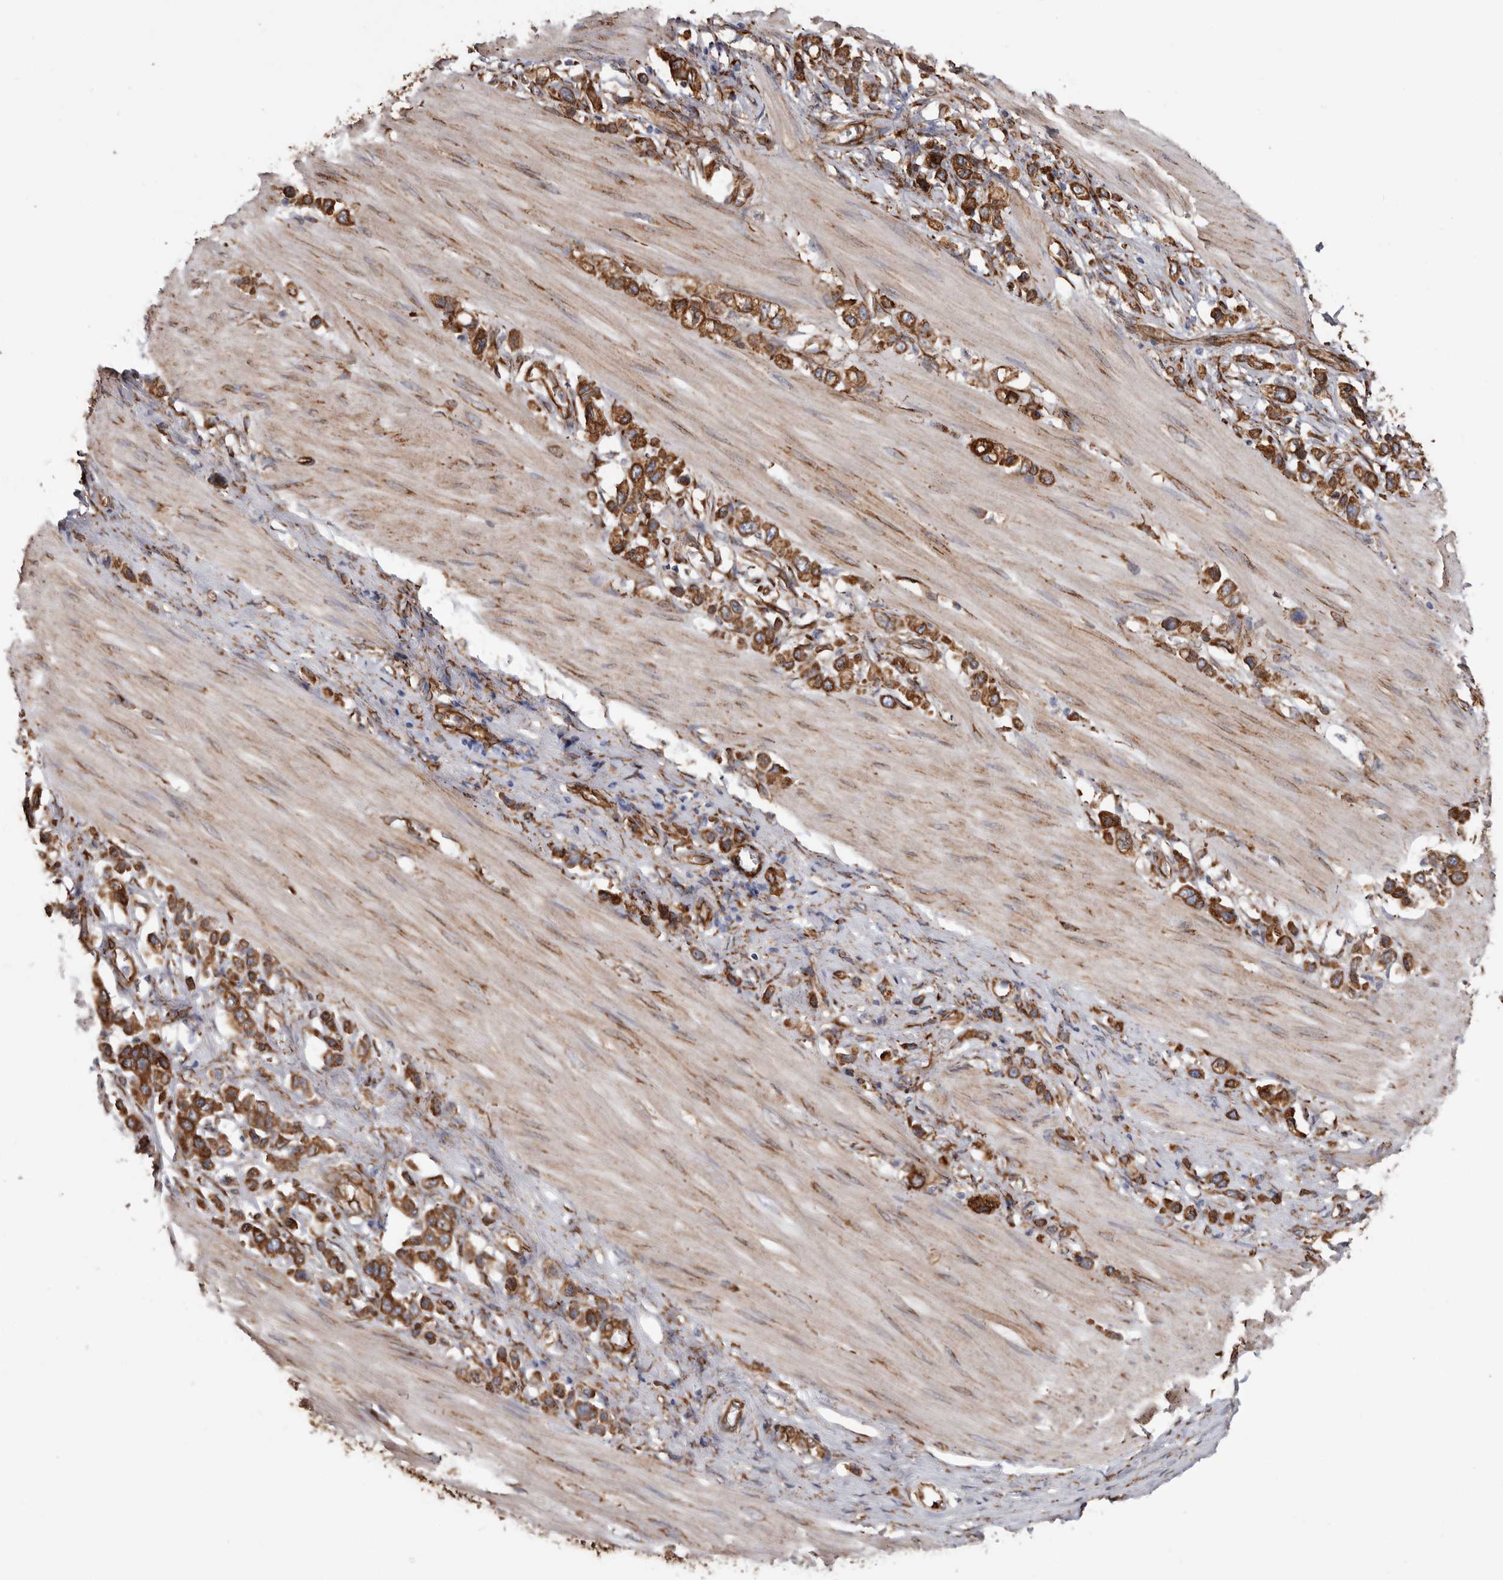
{"staining": {"intensity": "strong", "quantity": ">75%", "location": "cytoplasmic/membranous"}, "tissue": "stomach cancer", "cell_type": "Tumor cells", "image_type": "cancer", "snomed": [{"axis": "morphology", "description": "Adenocarcinoma, NOS"}, {"axis": "topography", "description": "Stomach"}], "caption": "Stomach cancer (adenocarcinoma) stained with a brown dye reveals strong cytoplasmic/membranous positive staining in about >75% of tumor cells.", "gene": "SEMA3E", "patient": {"sex": "female", "age": 65}}